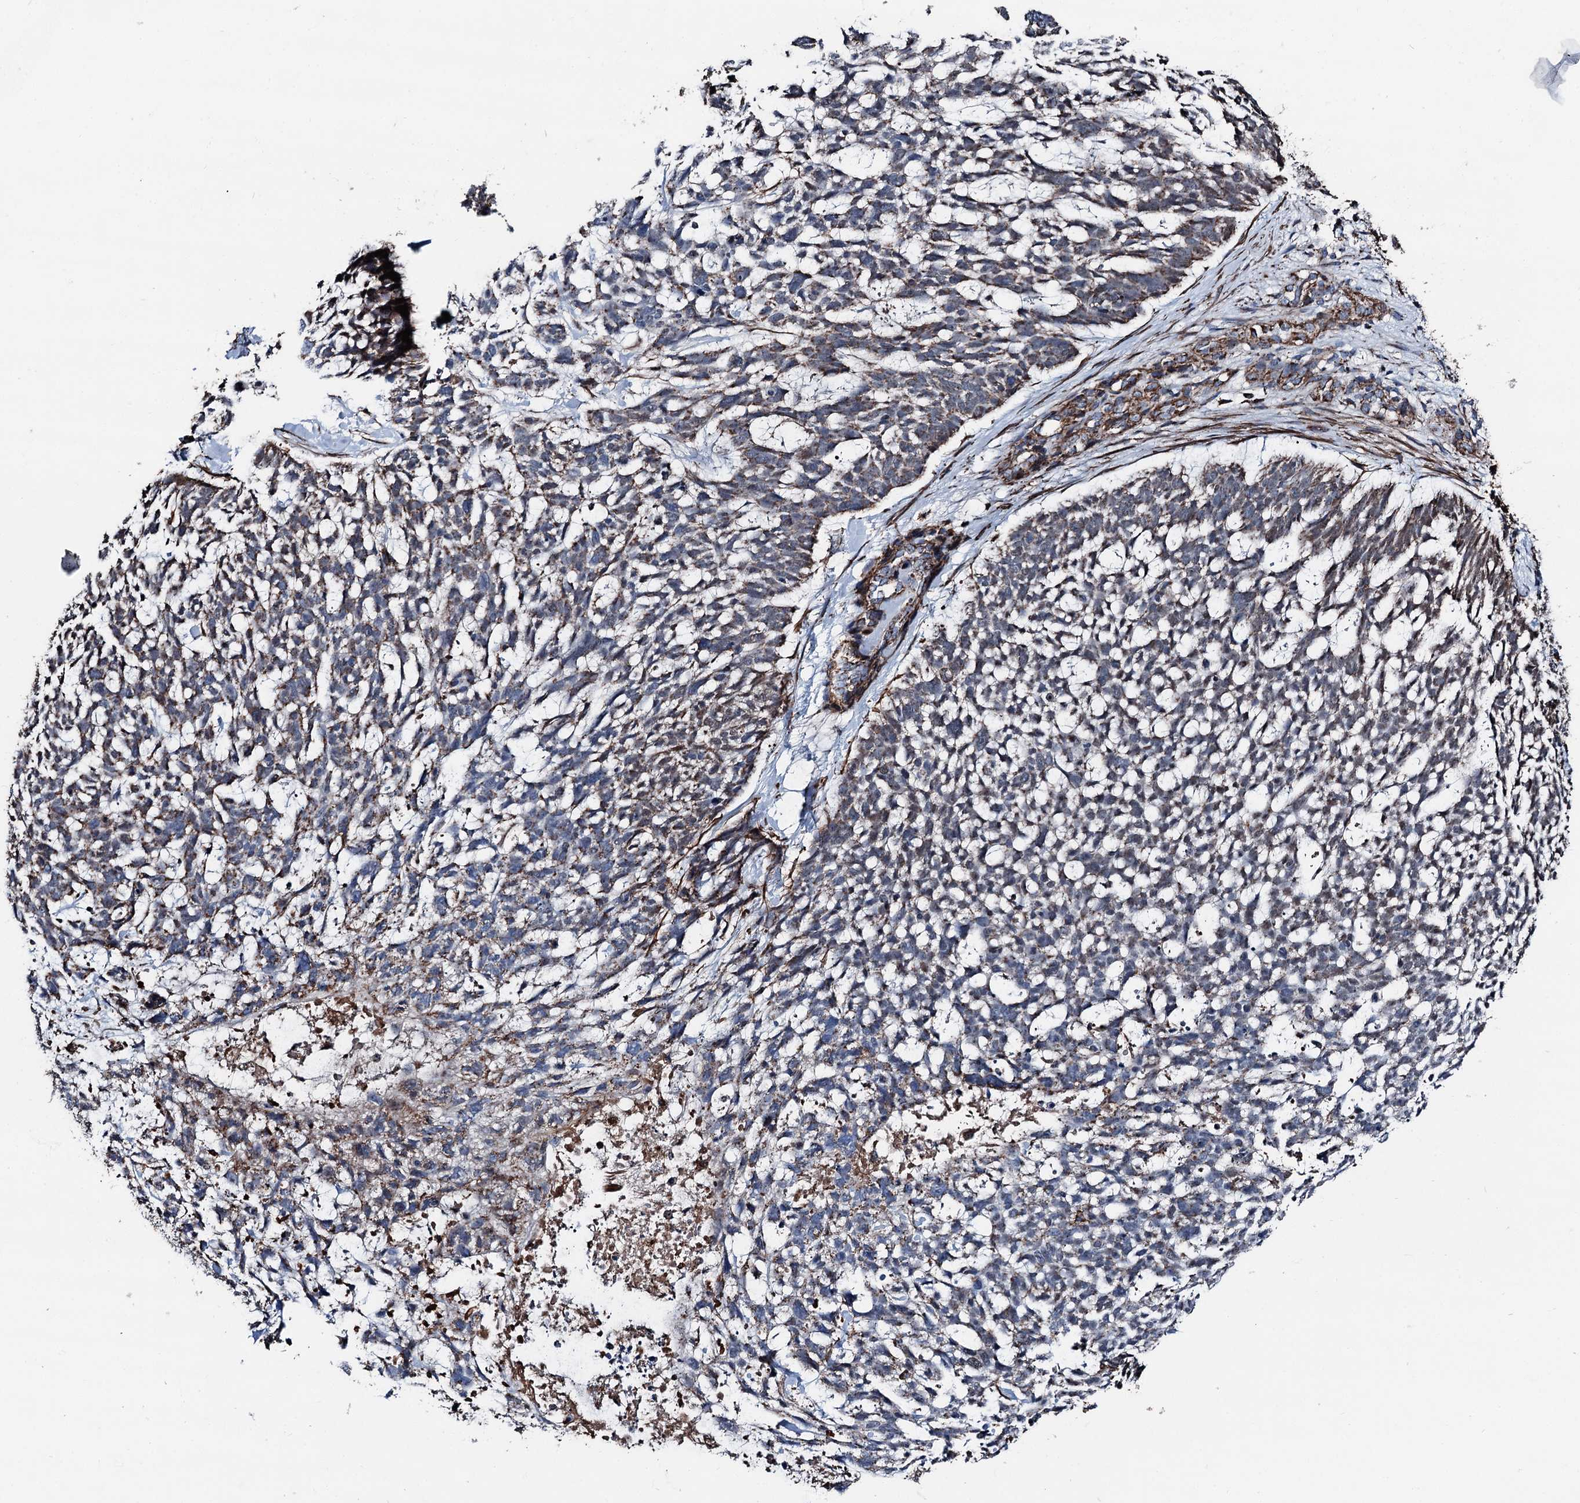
{"staining": {"intensity": "moderate", "quantity": "25%-75%", "location": "cytoplasmic/membranous"}, "tissue": "skin cancer", "cell_type": "Tumor cells", "image_type": "cancer", "snomed": [{"axis": "morphology", "description": "Basal cell carcinoma"}, {"axis": "topography", "description": "Skin"}], "caption": "Immunohistochemistry (IHC) histopathology image of human skin basal cell carcinoma stained for a protein (brown), which demonstrates medium levels of moderate cytoplasmic/membranous staining in about 25%-75% of tumor cells.", "gene": "DDIAS", "patient": {"sex": "male", "age": 88}}